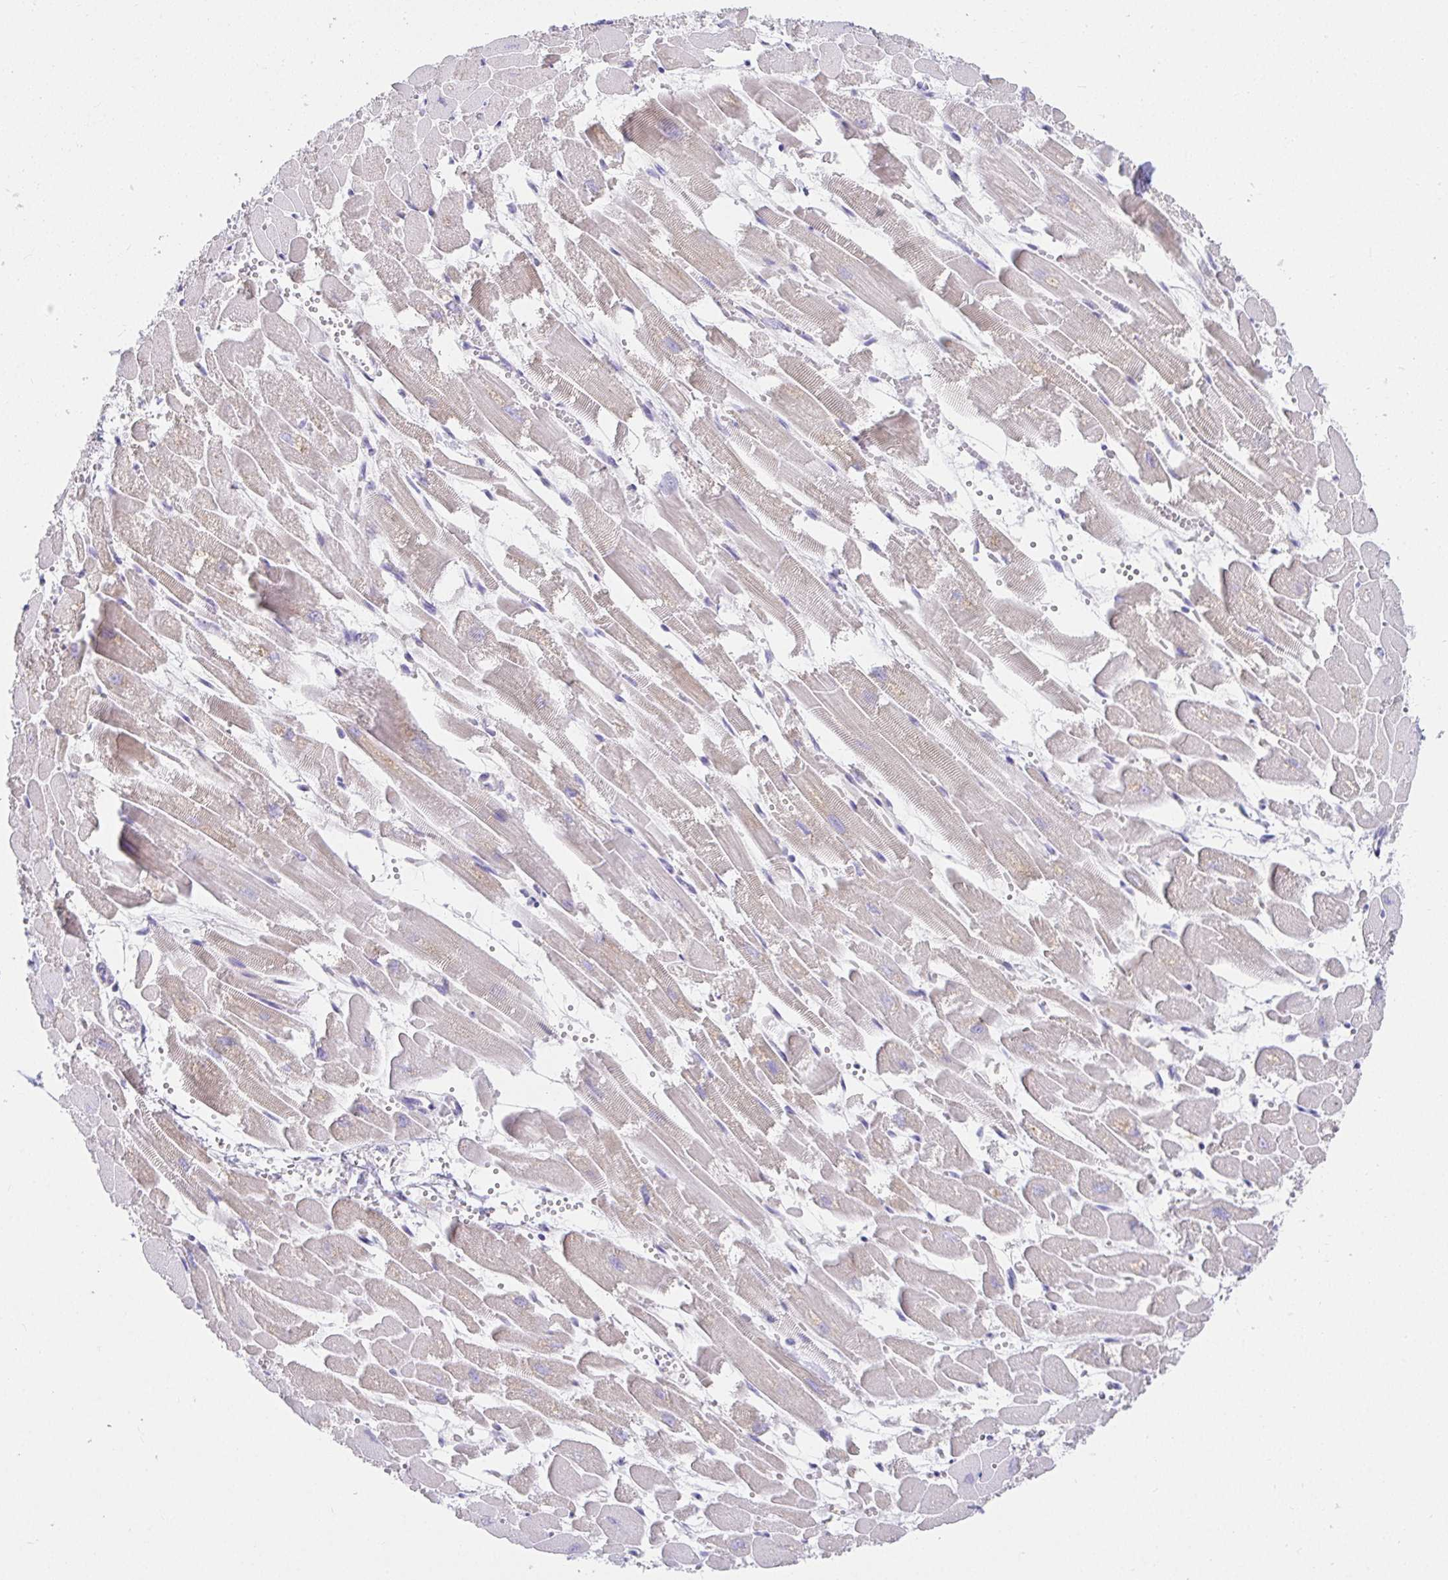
{"staining": {"intensity": "weak", "quantity": "25%-75%", "location": "cytoplasmic/membranous"}, "tissue": "heart muscle", "cell_type": "Cardiomyocytes", "image_type": "normal", "snomed": [{"axis": "morphology", "description": "Normal tissue, NOS"}, {"axis": "topography", "description": "Heart"}], "caption": "This is an image of IHC staining of normal heart muscle, which shows weak expression in the cytoplasmic/membranous of cardiomyocytes.", "gene": "VGLL1", "patient": {"sex": "female", "age": 52}}